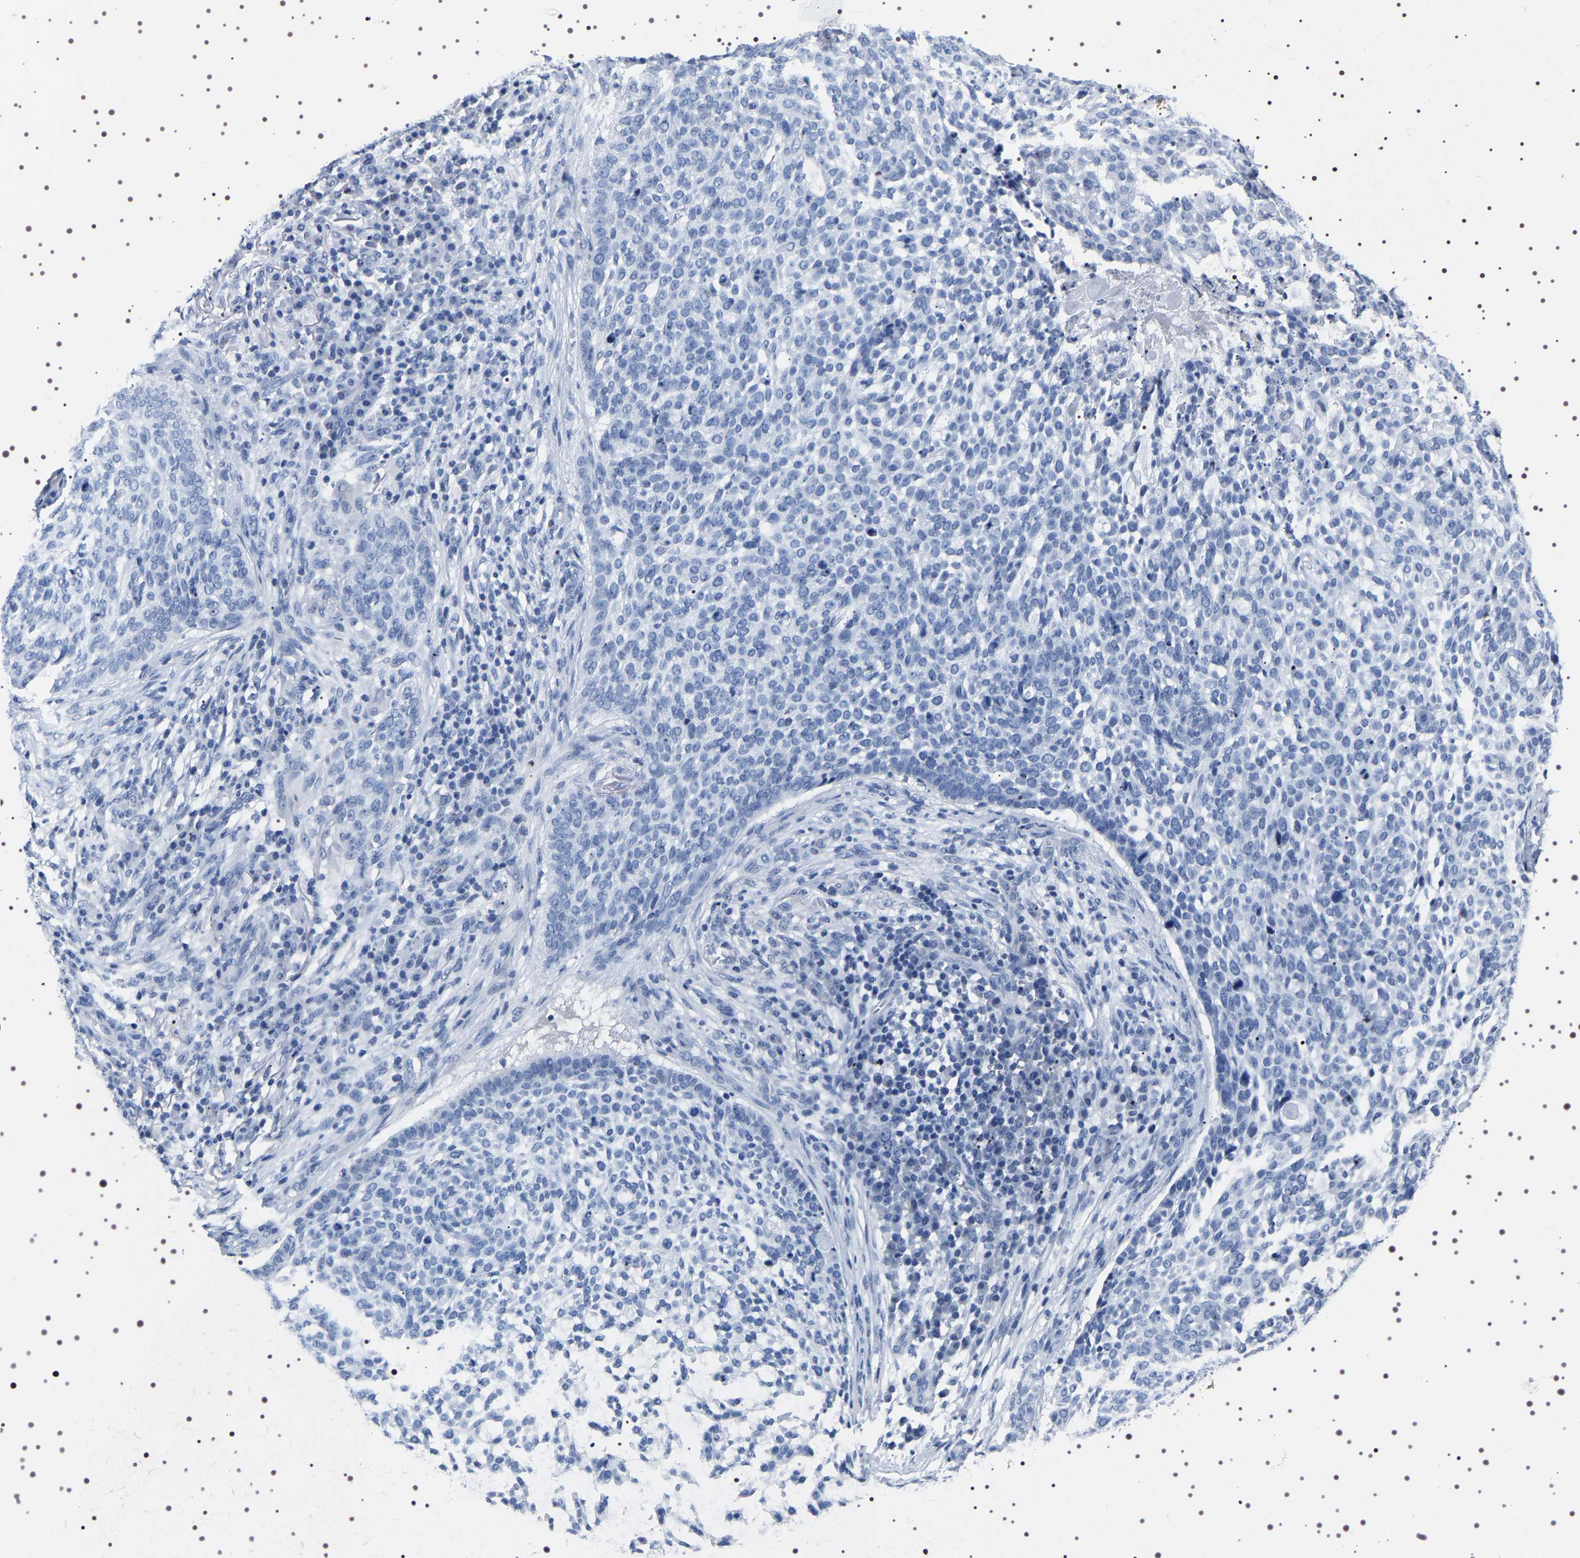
{"staining": {"intensity": "negative", "quantity": "none", "location": "none"}, "tissue": "skin cancer", "cell_type": "Tumor cells", "image_type": "cancer", "snomed": [{"axis": "morphology", "description": "Basal cell carcinoma"}, {"axis": "topography", "description": "Skin"}], "caption": "The photomicrograph reveals no staining of tumor cells in basal cell carcinoma (skin).", "gene": "UBQLN3", "patient": {"sex": "female", "age": 64}}